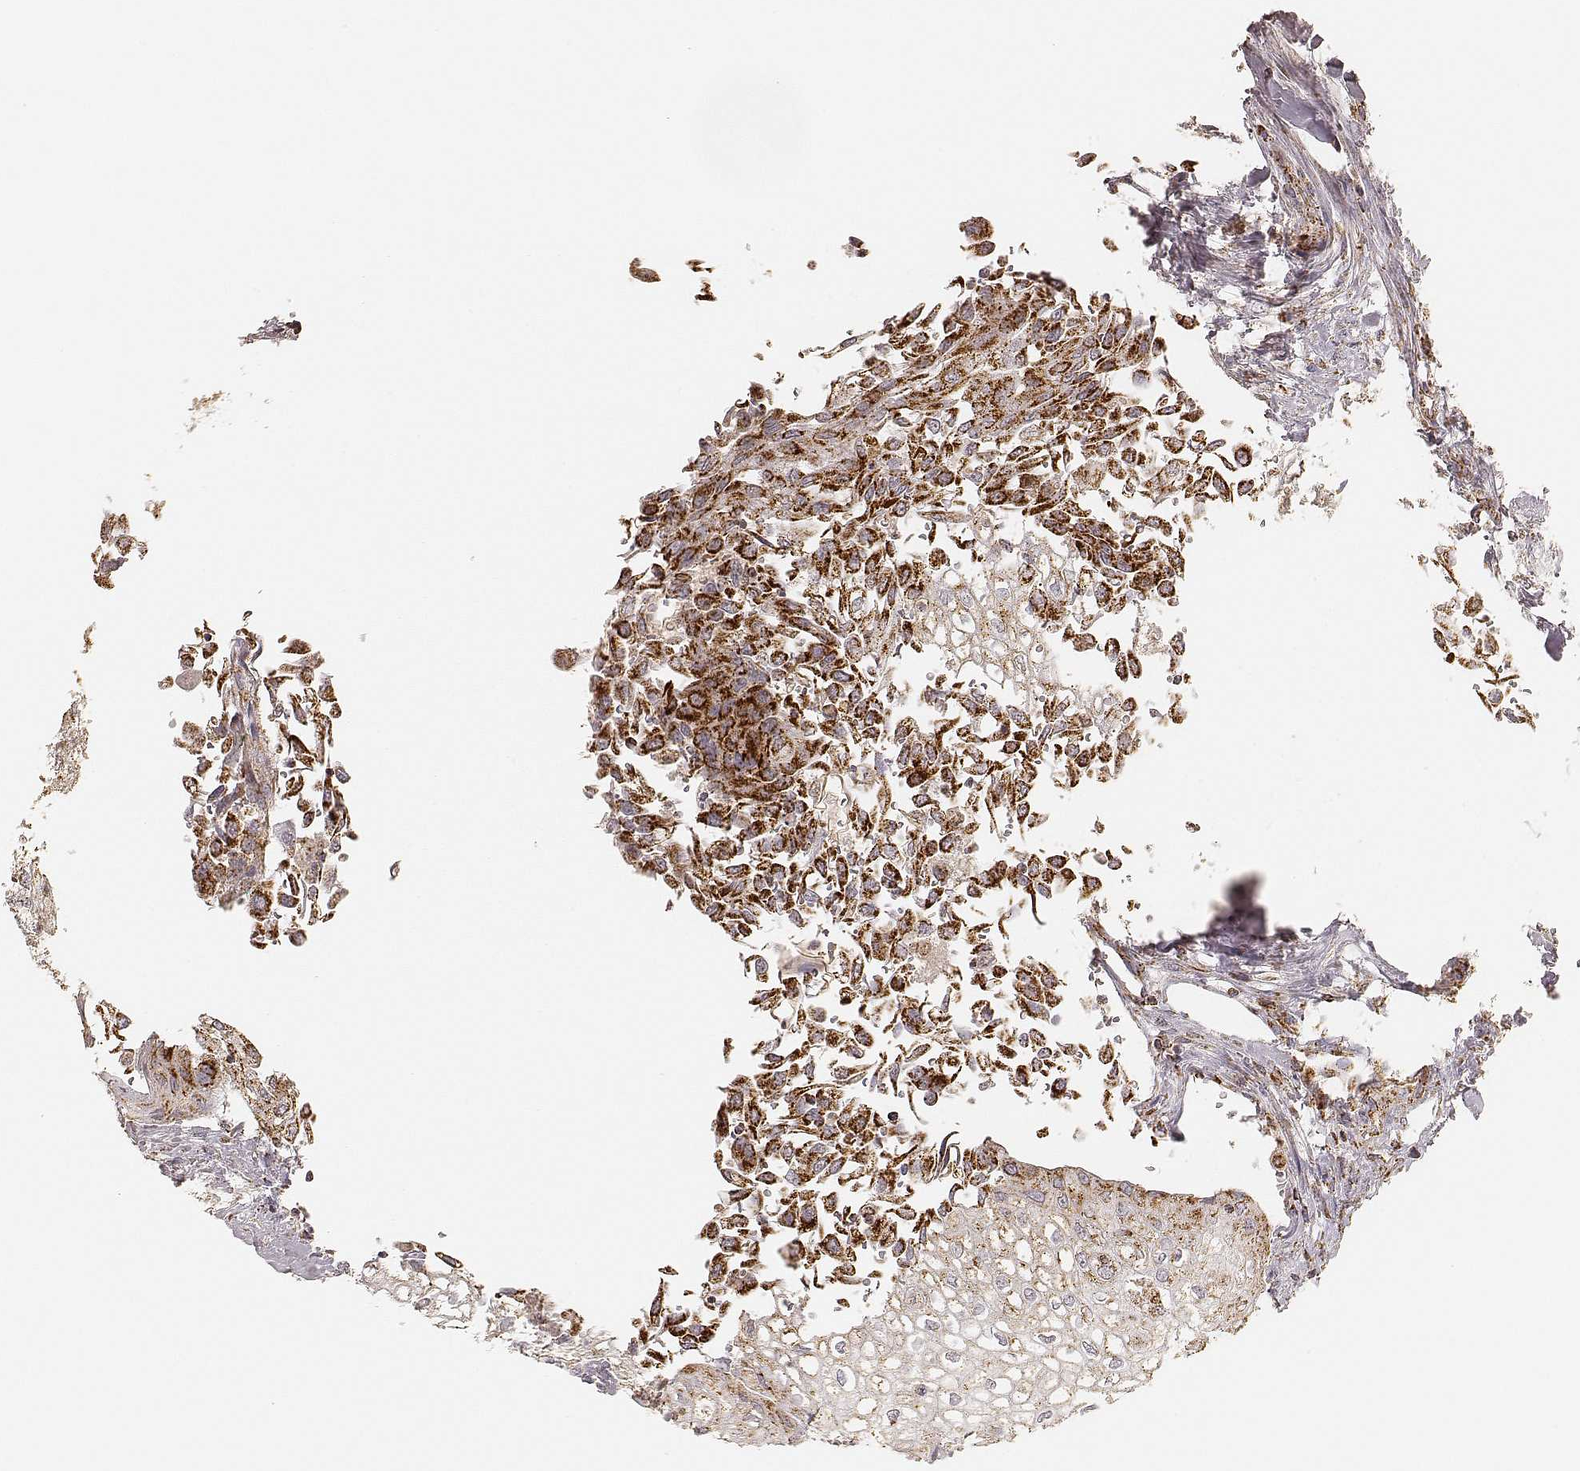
{"staining": {"intensity": "strong", "quantity": "25%-75%", "location": "cytoplasmic/membranous"}, "tissue": "urothelial cancer", "cell_type": "Tumor cells", "image_type": "cancer", "snomed": [{"axis": "morphology", "description": "Urothelial carcinoma, High grade"}, {"axis": "topography", "description": "Urinary bladder"}], "caption": "This is a histology image of IHC staining of urothelial cancer, which shows strong staining in the cytoplasmic/membranous of tumor cells.", "gene": "CS", "patient": {"sex": "male", "age": 62}}